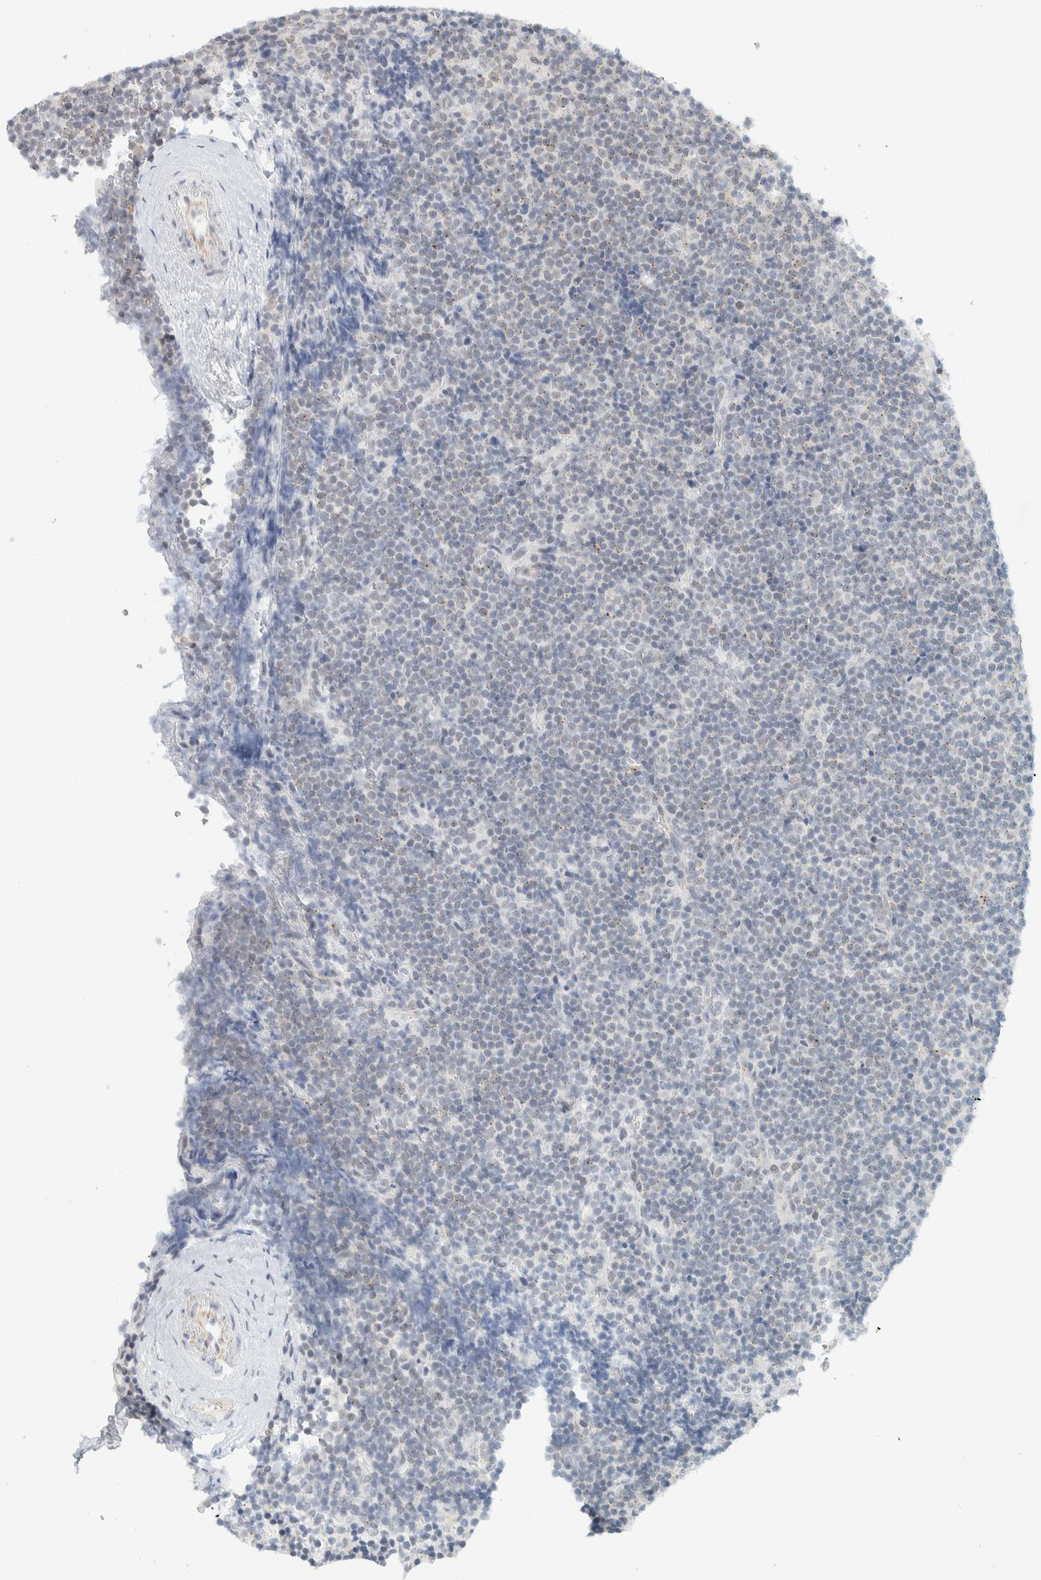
{"staining": {"intensity": "negative", "quantity": "none", "location": "none"}, "tissue": "lymphoma", "cell_type": "Tumor cells", "image_type": "cancer", "snomed": [{"axis": "morphology", "description": "Malignant lymphoma, non-Hodgkin's type, Low grade"}, {"axis": "topography", "description": "Lymph node"}], "caption": "Lymphoma was stained to show a protein in brown. There is no significant expression in tumor cells. The staining was performed using DAB to visualize the protein expression in brown, while the nuclei were stained in blue with hematoxylin (Magnification: 20x).", "gene": "CDH17", "patient": {"sex": "female", "age": 67}}